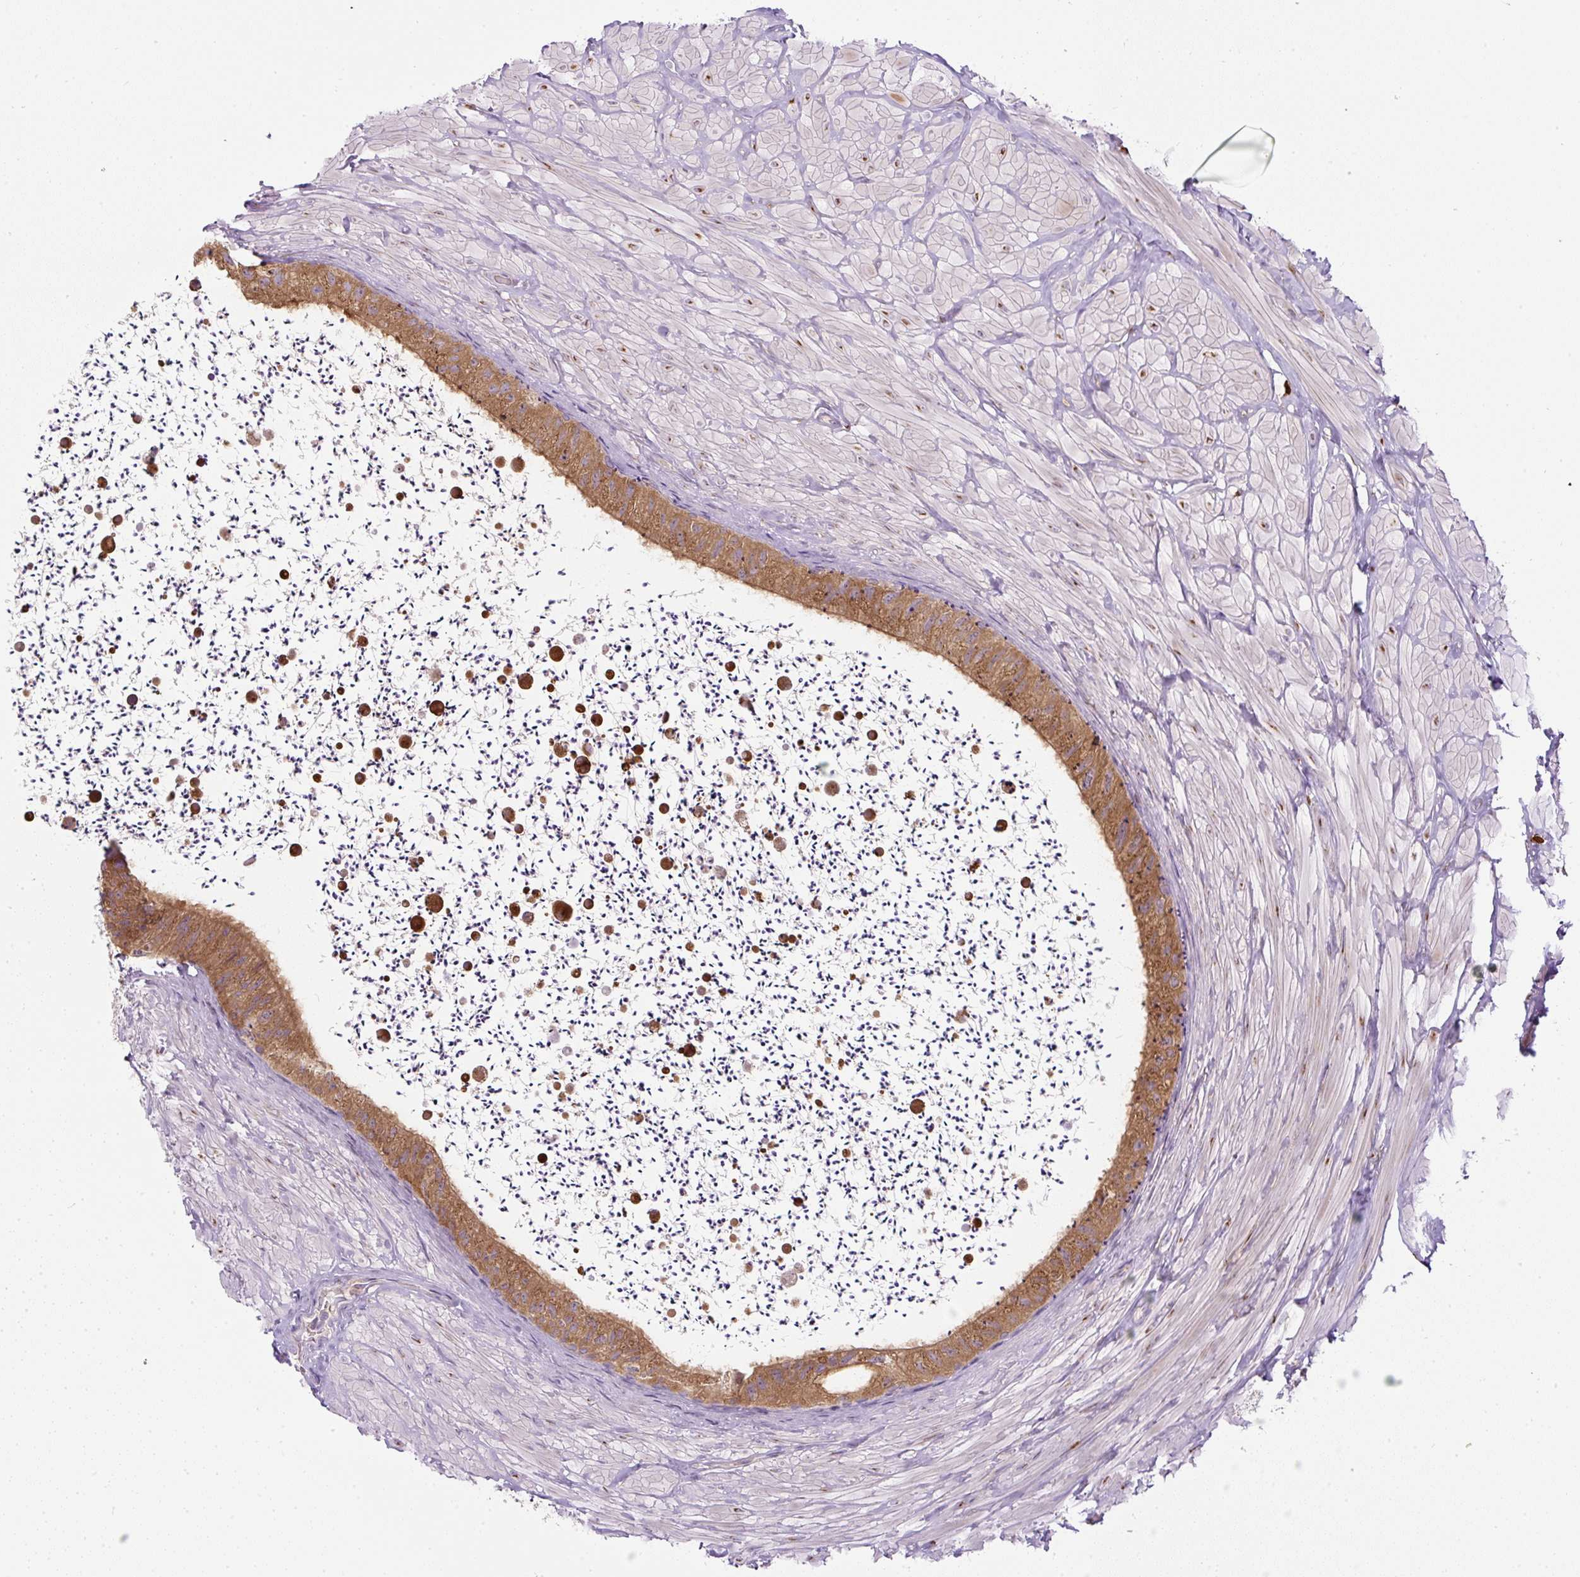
{"staining": {"intensity": "strong", "quantity": ">75%", "location": "cytoplasmic/membranous"}, "tissue": "epididymis", "cell_type": "Glandular cells", "image_type": "normal", "snomed": [{"axis": "morphology", "description": "Normal tissue, NOS"}, {"axis": "topography", "description": "Epididymis"}, {"axis": "topography", "description": "Peripheral nerve tissue"}], "caption": "An image showing strong cytoplasmic/membranous expression in approximately >75% of glandular cells in unremarkable epididymis, as visualized by brown immunohistochemical staining.", "gene": "MLX", "patient": {"sex": "male", "age": 32}}